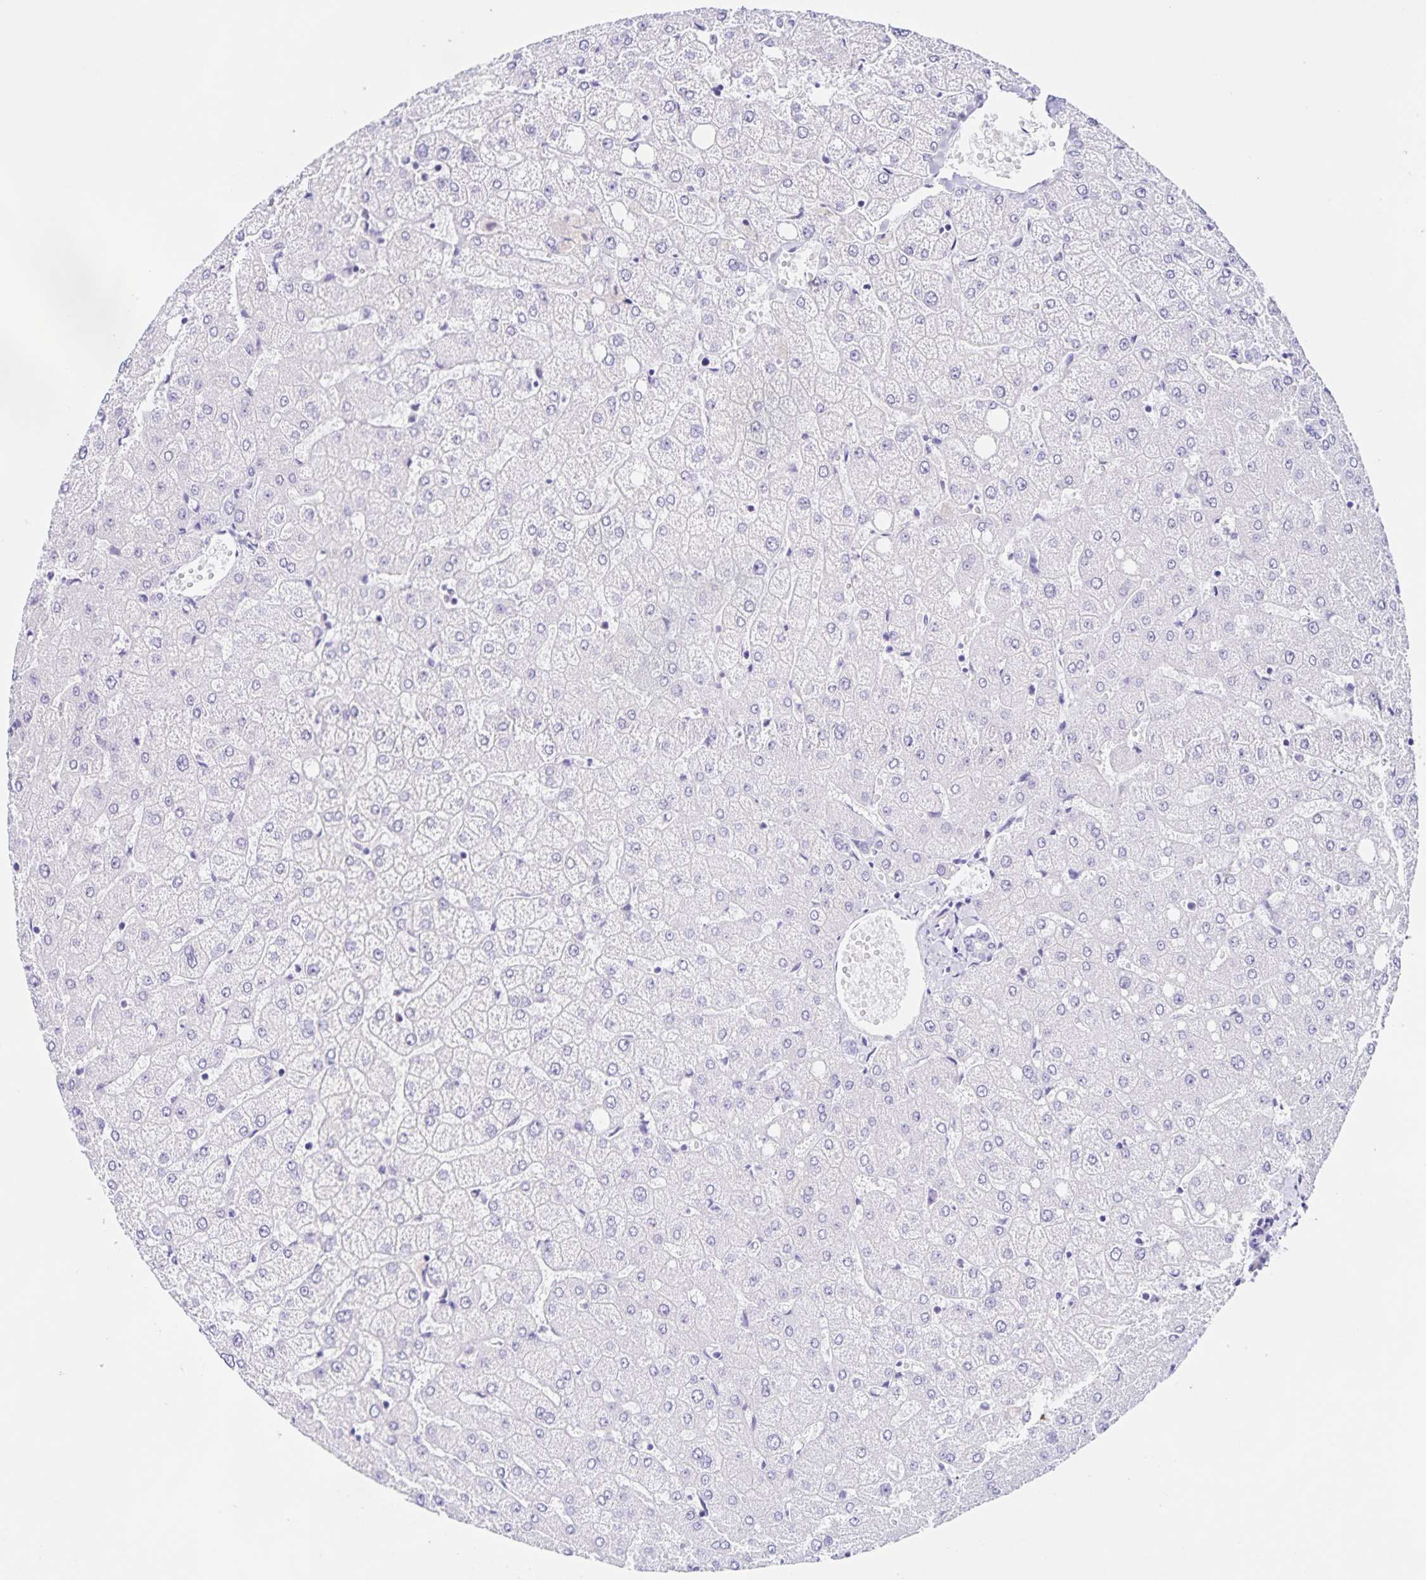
{"staining": {"intensity": "negative", "quantity": "none", "location": "none"}, "tissue": "liver", "cell_type": "Cholangiocytes", "image_type": "normal", "snomed": [{"axis": "morphology", "description": "Normal tissue, NOS"}, {"axis": "topography", "description": "Liver"}], "caption": "Immunohistochemistry image of normal liver: human liver stained with DAB reveals no significant protein expression in cholangiocytes. The staining was performed using DAB to visualize the protein expression in brown, while the nuclei were stained in blue with hematoxylin (Magnification: 20x).", "gene": "FAM170A", "patient": {"sex": "female", "age": 54}}